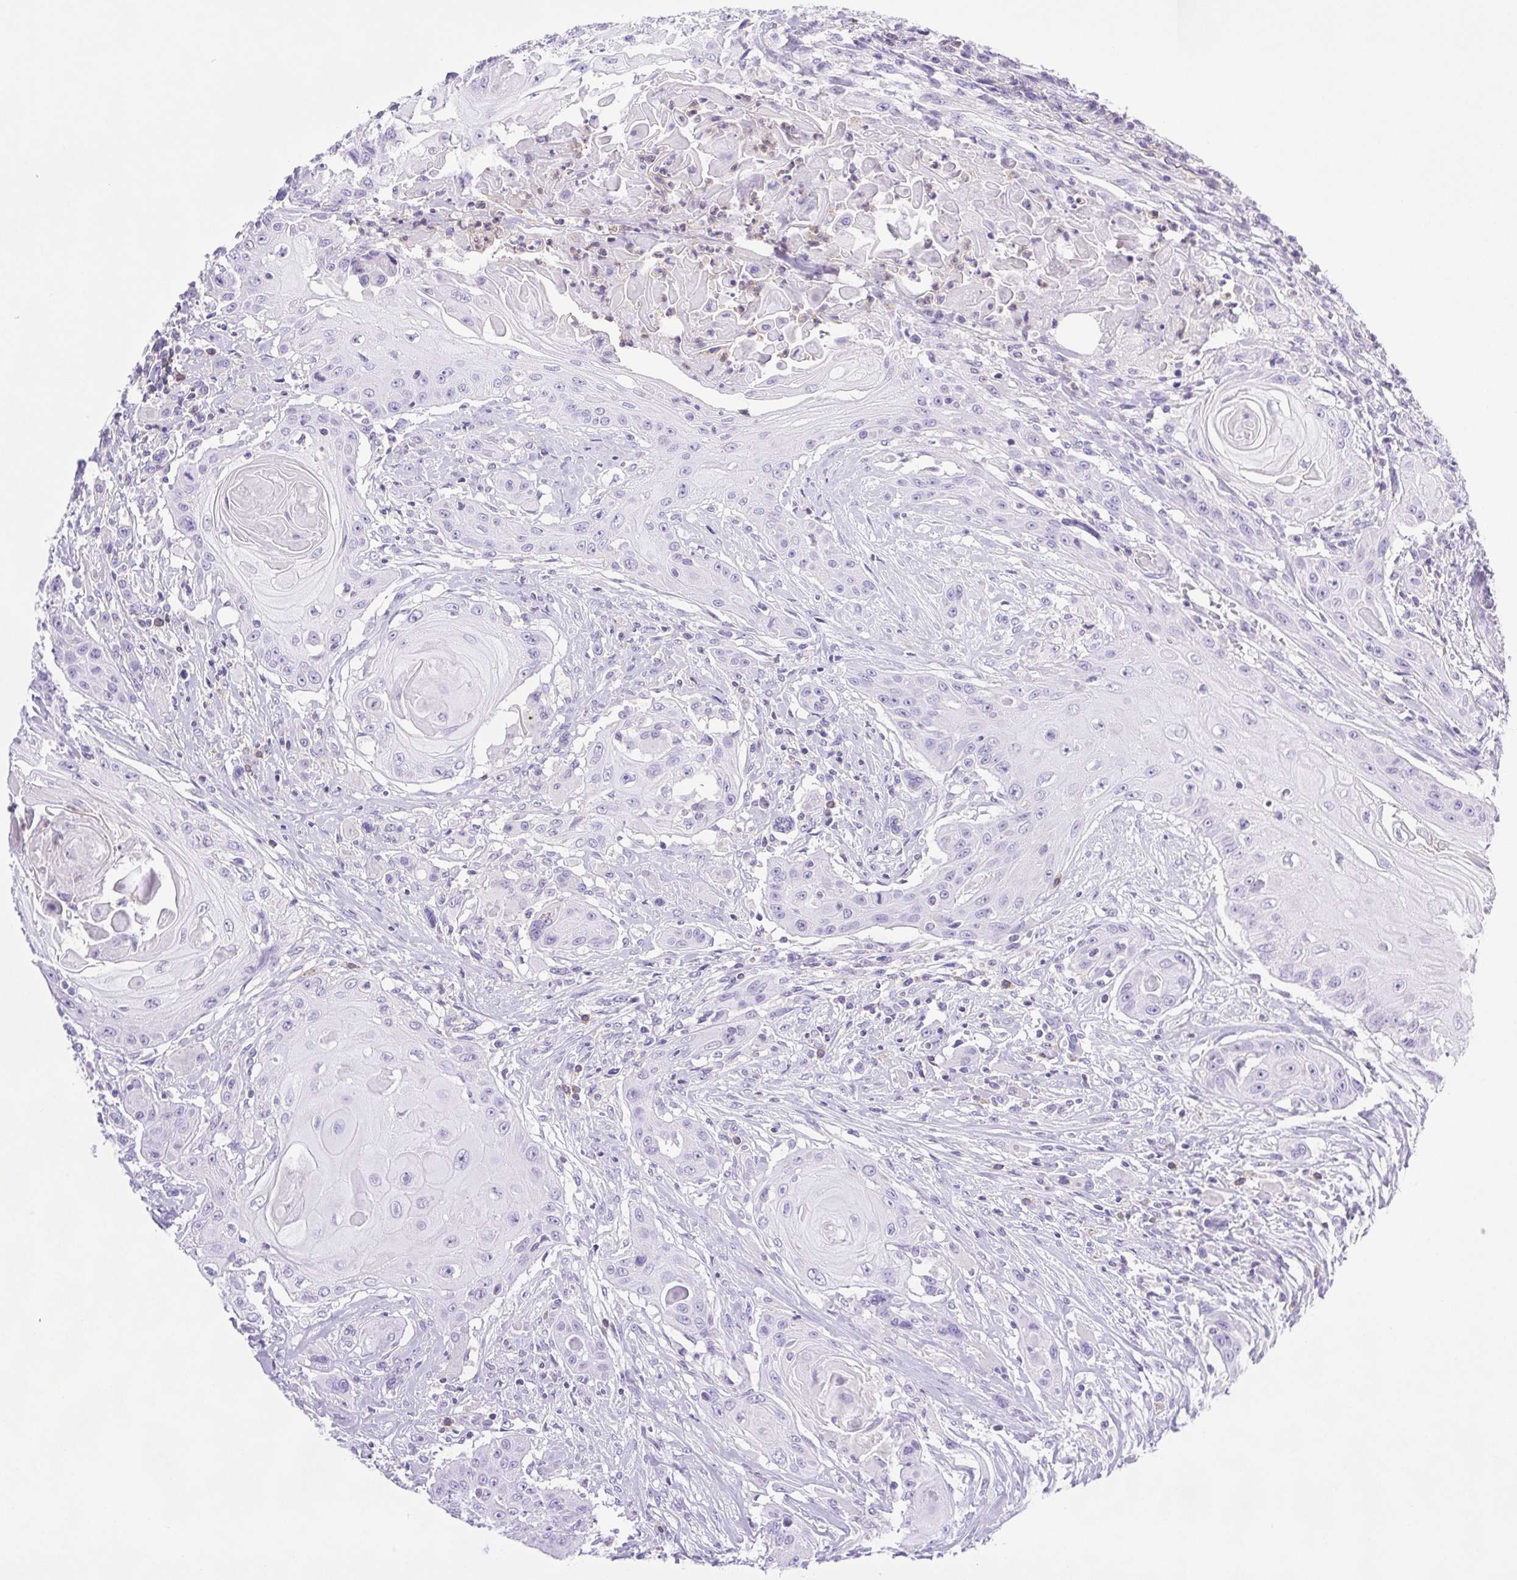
{"staining": {"intensity": "negative", "quantity": "none", "location": "none"}, "tissue": "head and neck cancer", "cell_type": "Tumor cells", "image_type": "cancer", "snomed": [{"axis": "morphology", "description": "Squamous cell carcinoma, NOS"}, {"axis": "topography", "description": "Oral tissue"}, {"axis": "topography", "description": "Head-Neck"}, {"axis": "topography", "description": "Neck, NOS"}], "caption": "High magnification brightfield microscopy of squamous cell carcinoma (head and neck) stained with DAB (3,3'-diaminobenzidine) (brown) and counterstained with hematoxylin (blue): tumor cells show no significant expression. (DAB immunohistochemistry (IHC), high magnification).", "gene": "SYNPR", "patient": {"sex": "female", "age": 55}}